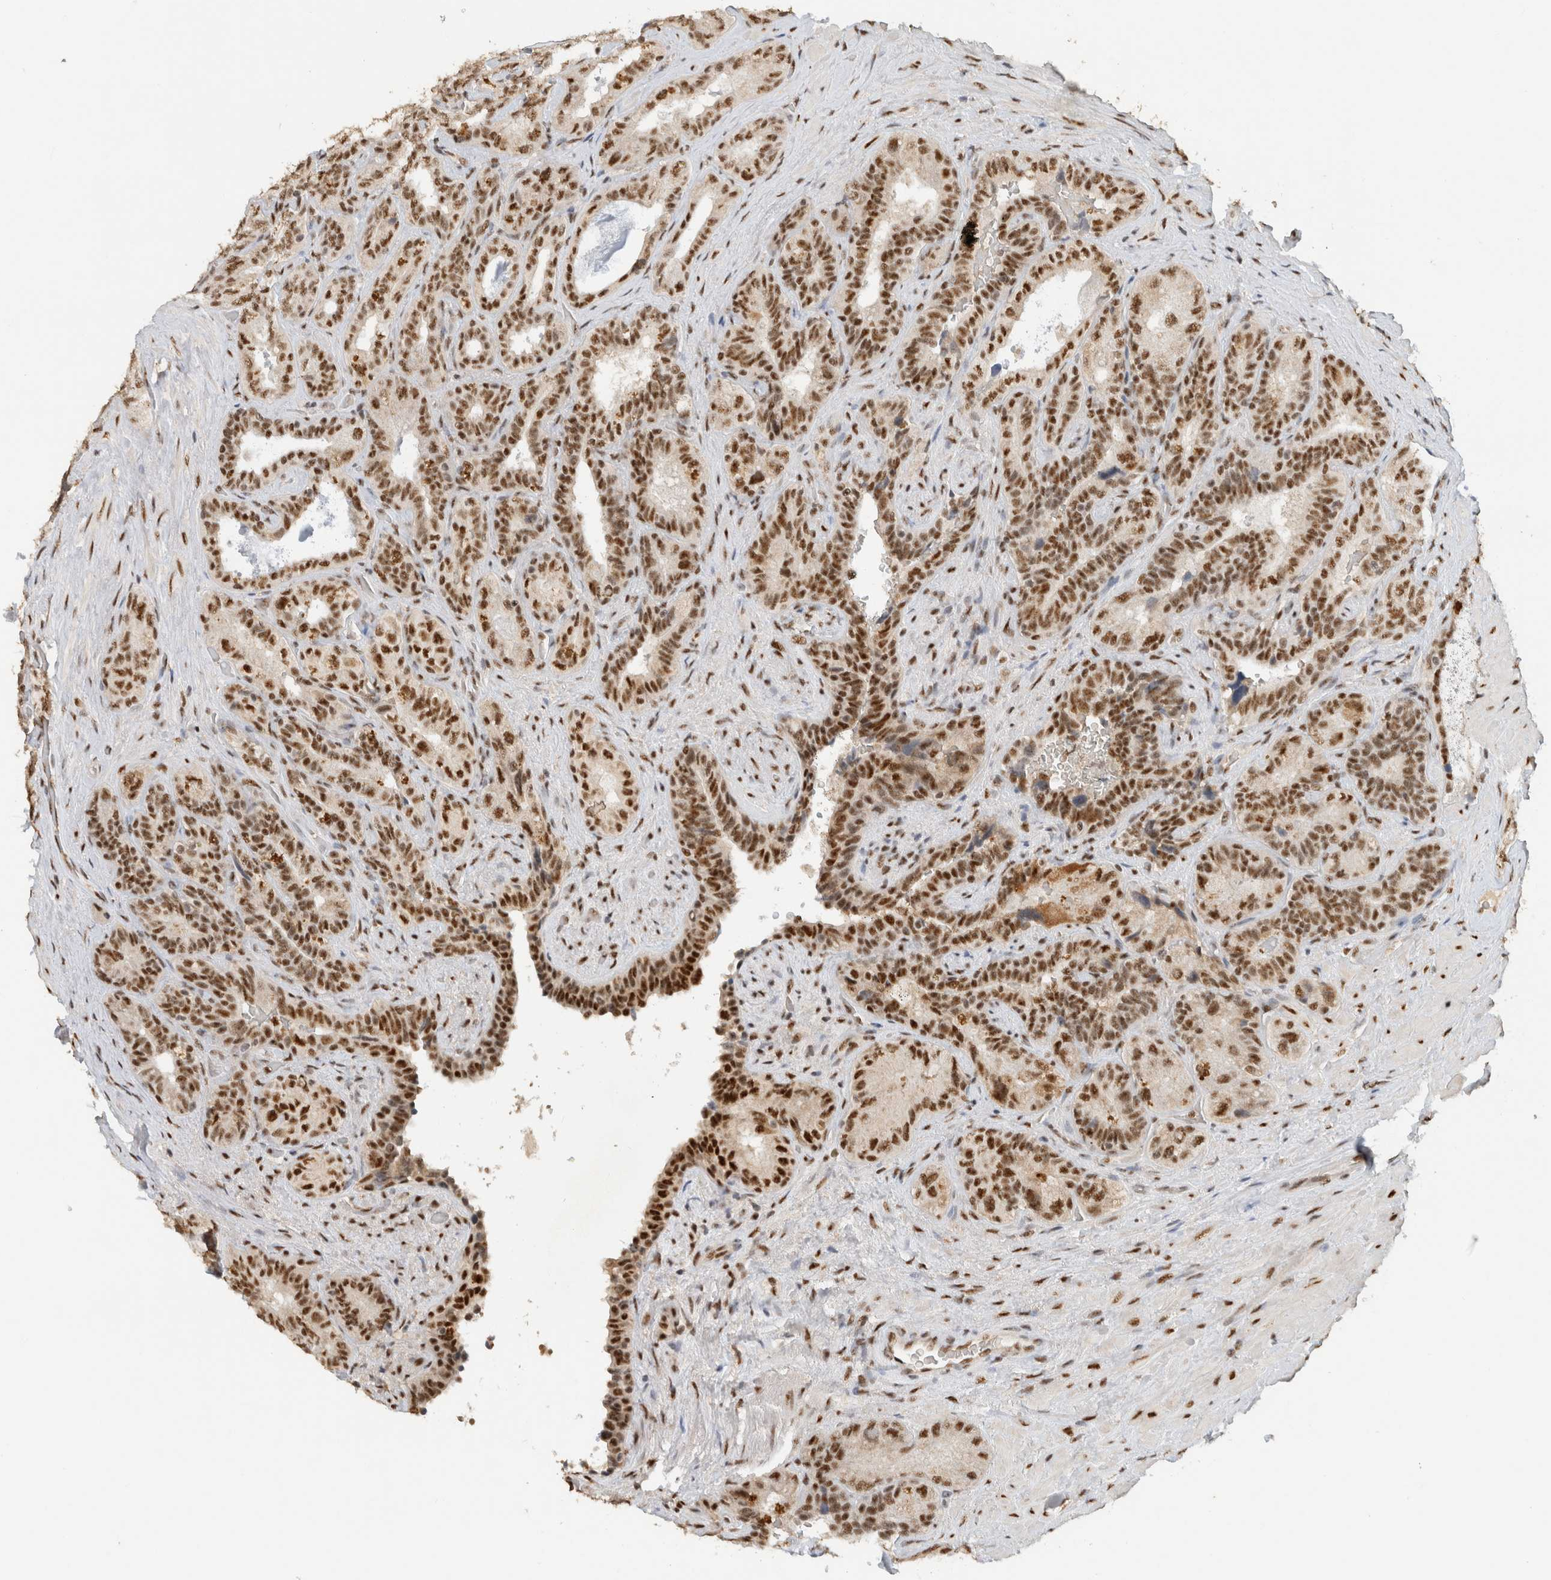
{"staining": {"intensity": "strong", "quantity": ">75%", "location": "nuclear"}, "tissue": "seminal vesicle", "cell_type": "Glandular cells", "image_type": "normal", "snomed": [{"axis": "morphology", "description": "Normal tissue, NOS"}, {"axis": "topography", "description": "Prostate"}, {"axis": "topography", "description": "Seminal veicle"}], "caption": "Glandular cells reveal strong nuclear staining in approximately >75% of cells in benign seminal vesicle.", "gene": "DDX42", "patient": {"sex": "male", "age": 67}}